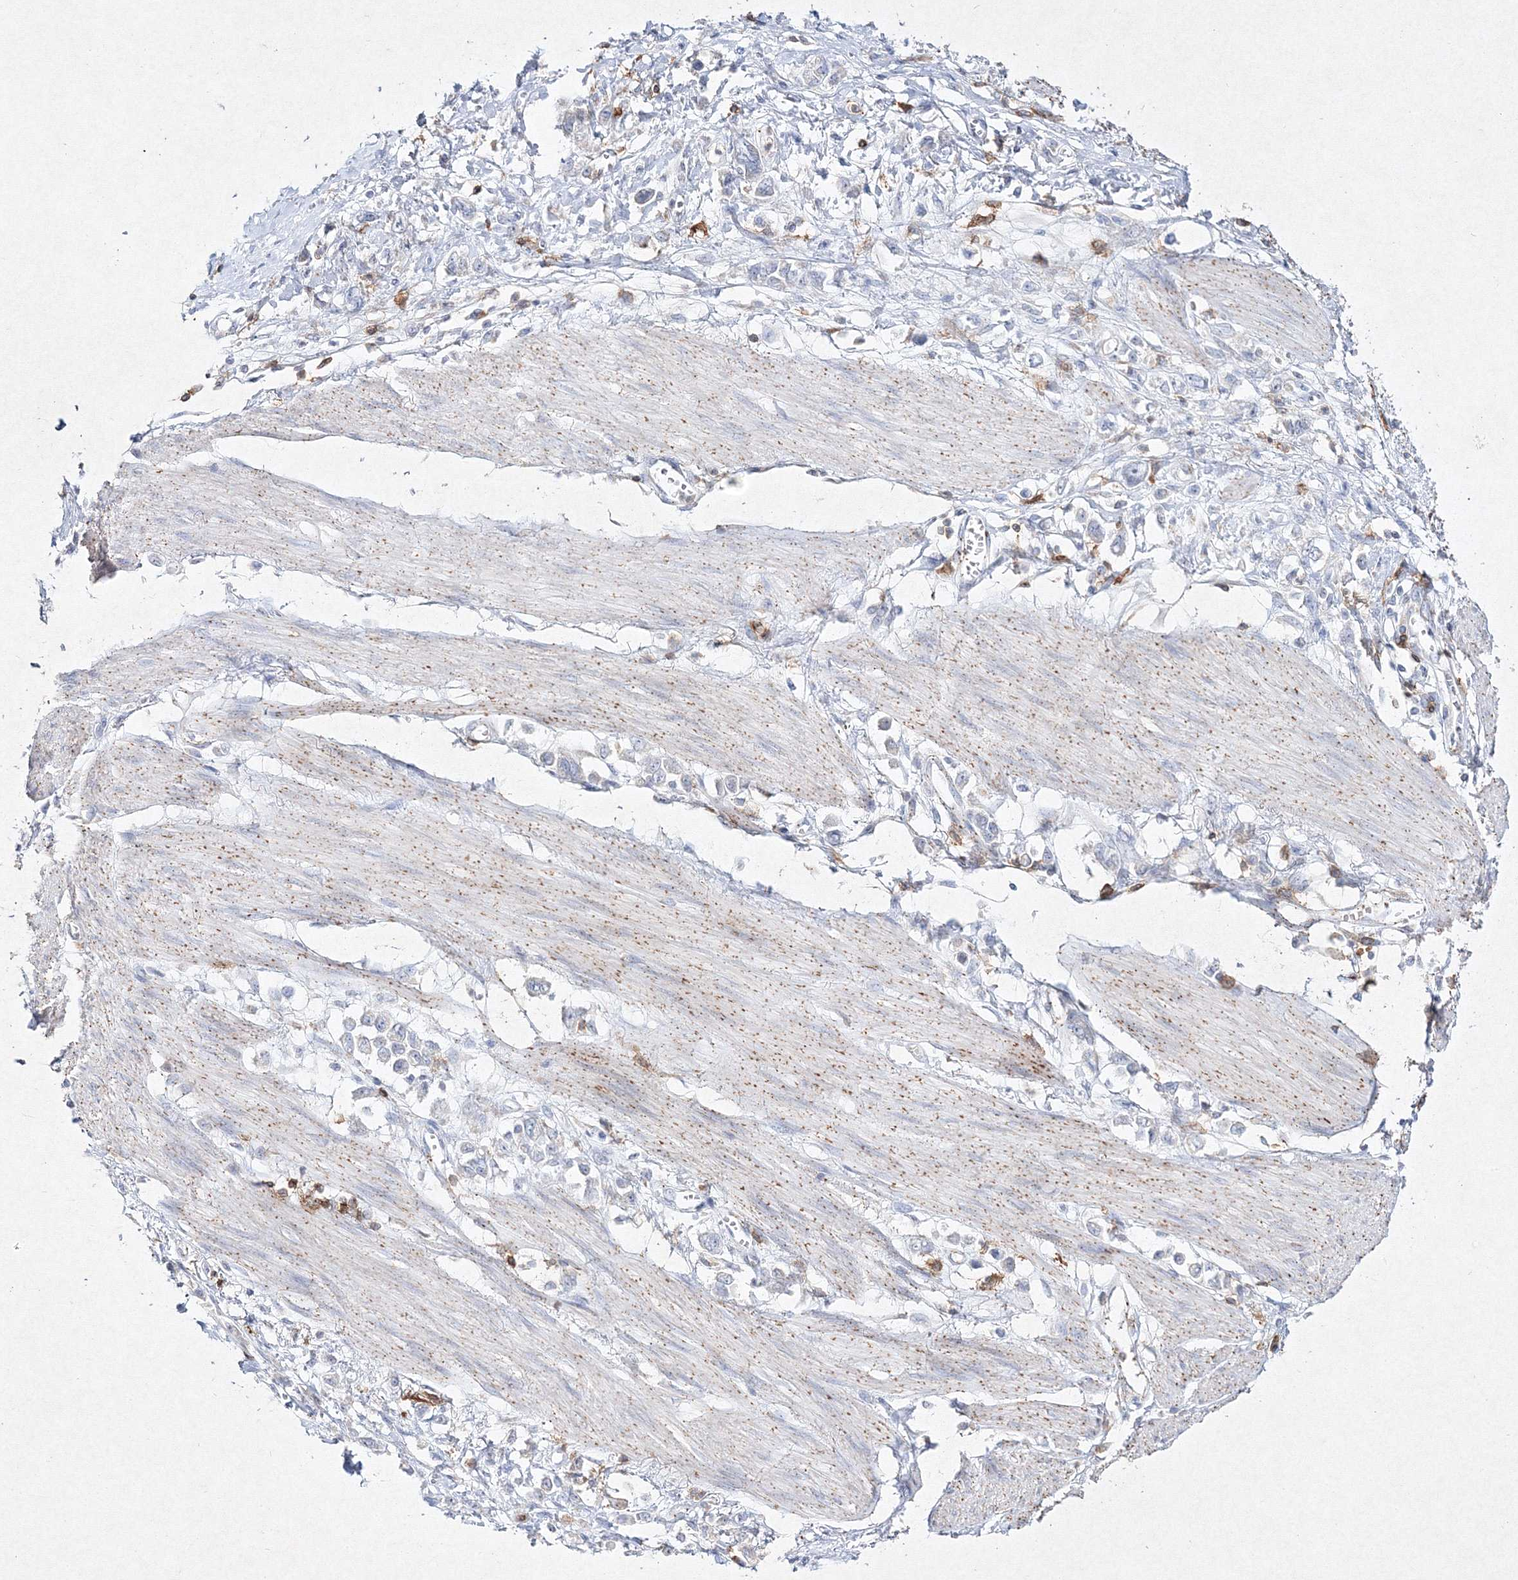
{"staining": {"intensity": "negative", "quantity": "none", "location": "none"}, "tissue": "stomach cancer", "cell_type": "Tumor cells", "image_type": "cancer", "snomed": [{"axis": "morphology", "description": "Adenocarcinoma, NOS"}, {"axis": "topography", "description": "Stomach"}], "caption": "A photomicrograph of human stomach cancer is negative for staining in tumor cells.", "gene": "HCST", "patient": {"sex": "female", "age": 76}}